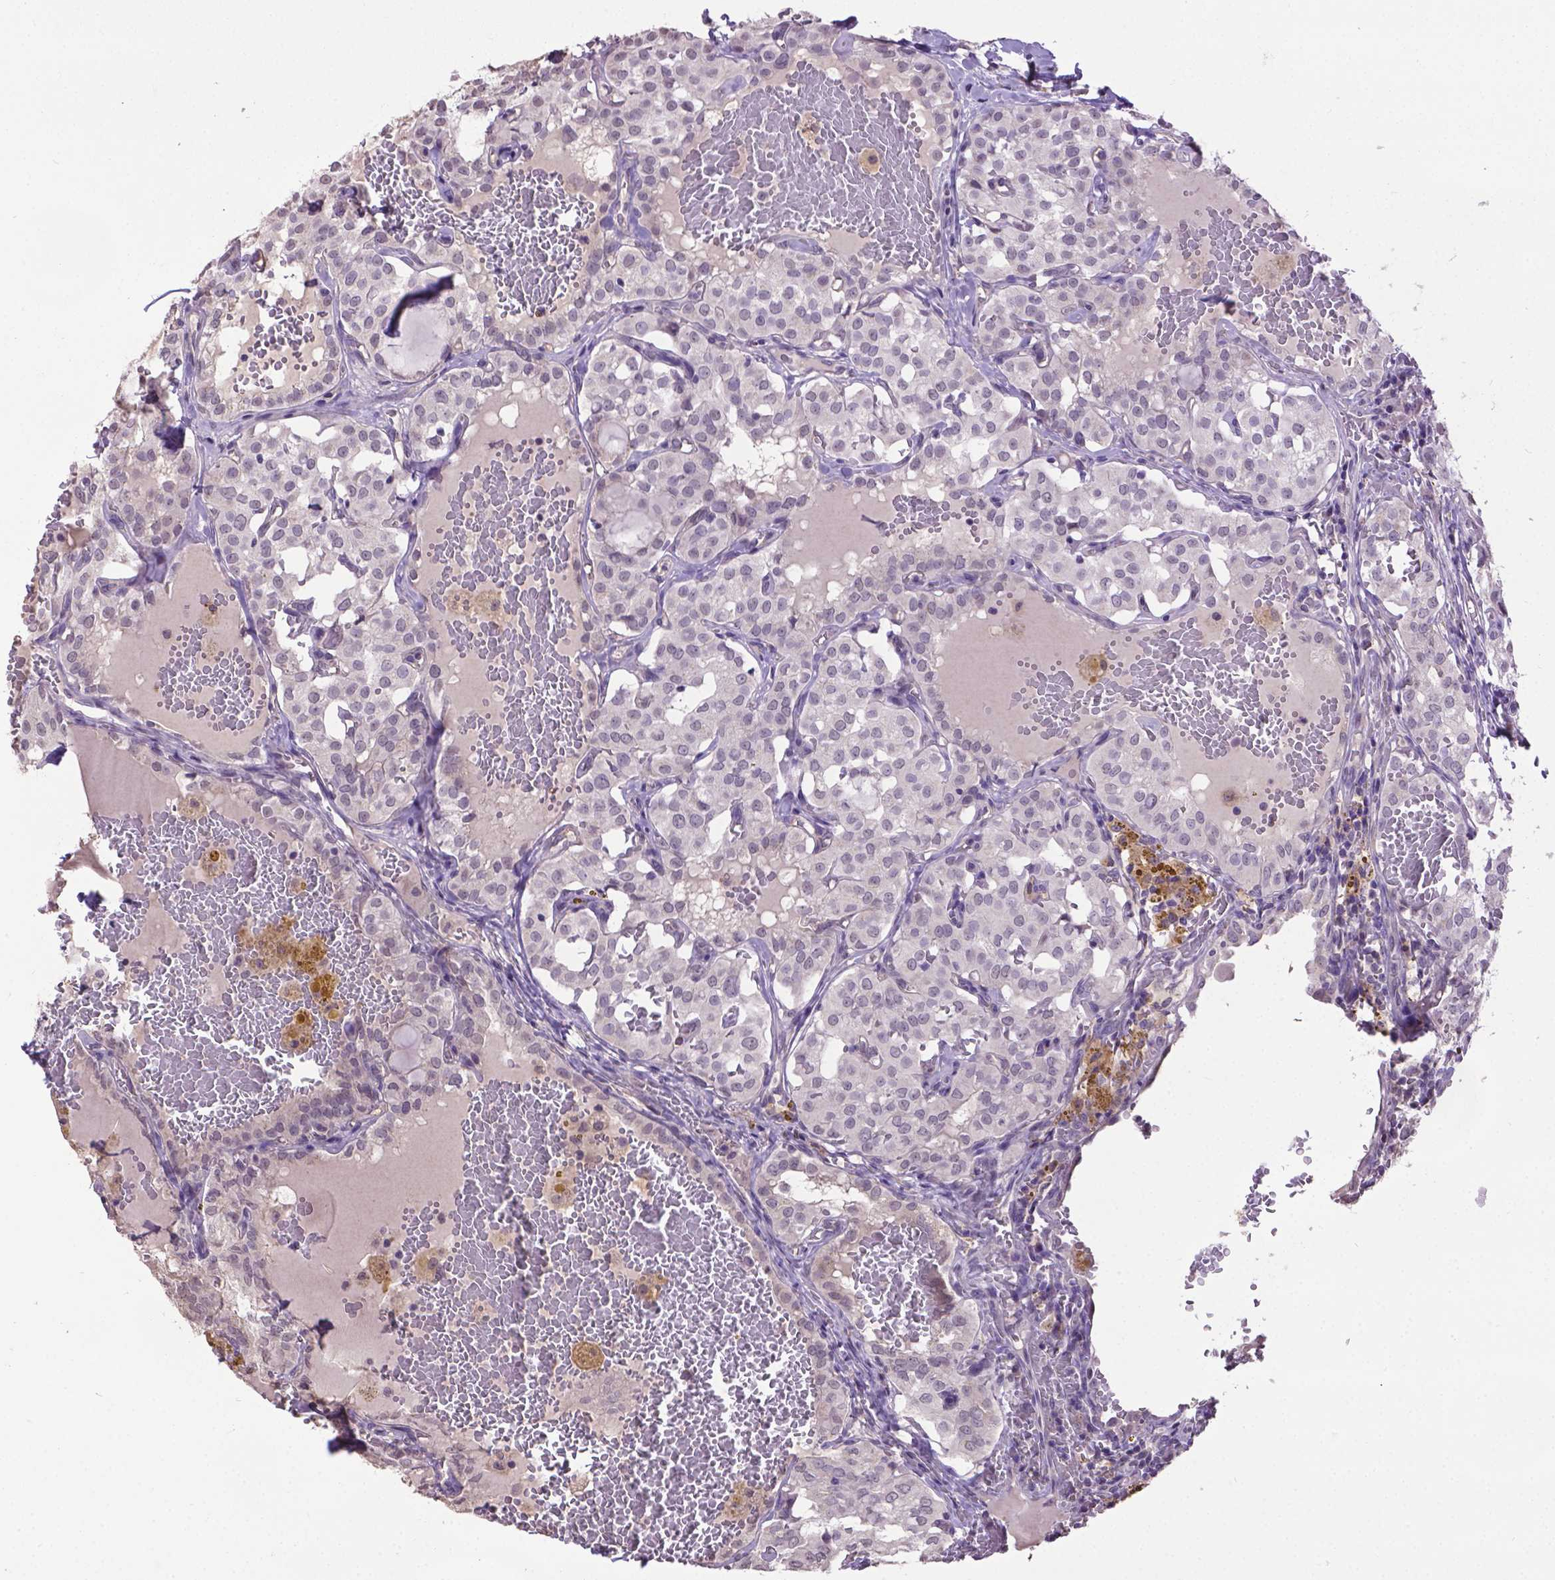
{"staining": {"intensity": "negative", "quantity": "none", "location": "none"}, "tissue": "thyroid cancer", "cell_type": "Tumor cells", "image_type": "cancer", "snomed": [{"axis": "morphology", "description": "Papillary adenocarcinoma, NOS"}, {"axis": "topography", "description": "Thyroid gland"}], "caption": "Tumor cells are negative for protein expression in human thyroid cancer (papillary adenocarcinoma).", "gene": "CPM", "patient": {"sex": "male", "age": 20}}